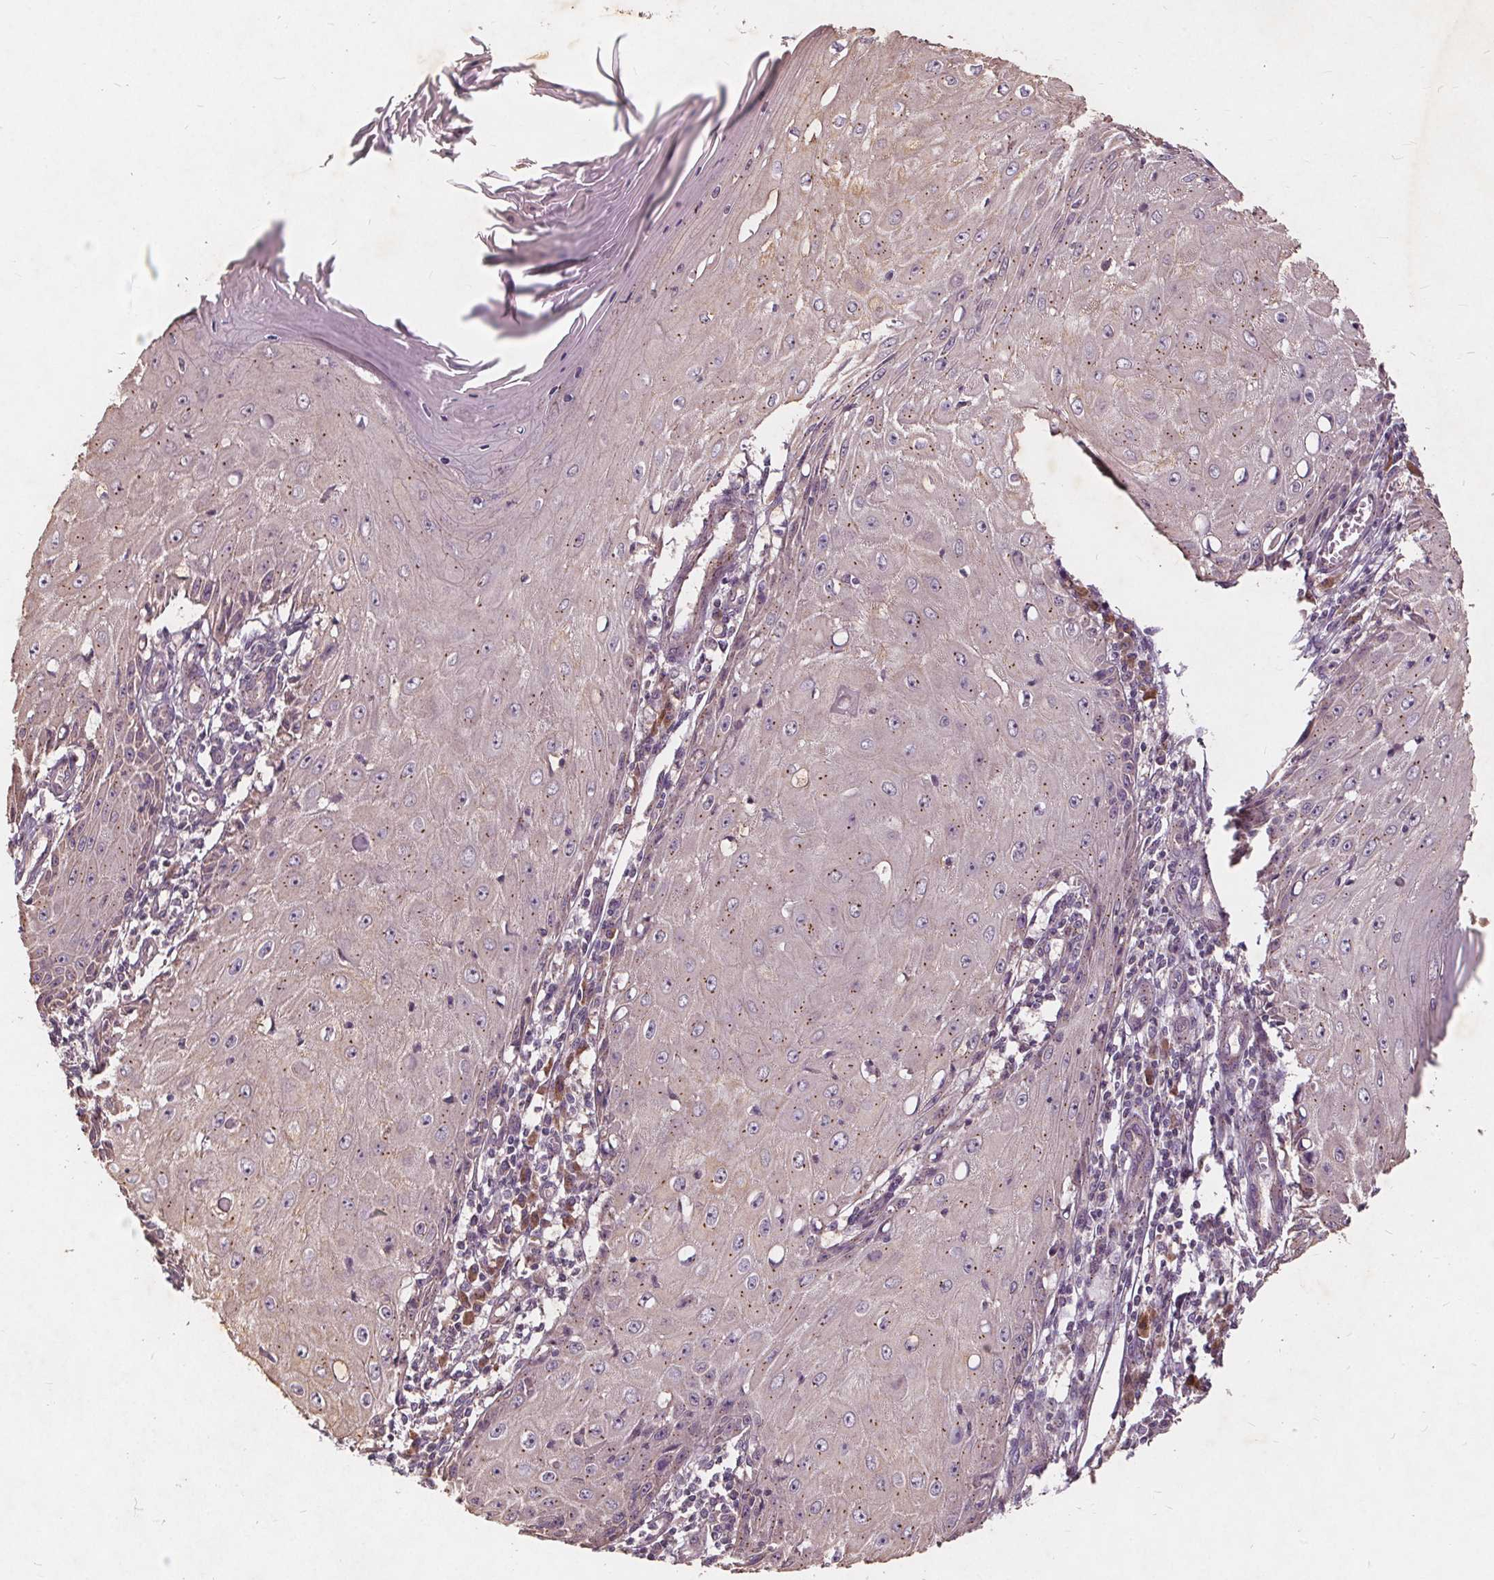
{"staining": {"intensity": "moderate", "quantity": "<25%", "location": "cytoplasmic/membranous"}, "tissue": "skin cancer", "cell_type": "Tumor cells", "image_type": "cancer", "snomed": [{"axis": "morphology", "description": "Squamous cell carcinoma, NOS"}, {"axis": "topography", "description": "Skin"}], "caption": "Squamous cell carcinoma (skin) stained with a protein marker exhibits moderate staining in tumor cells.", "gene": "CSNK1G2", "patient": {"sex": "female", "age": 73}}